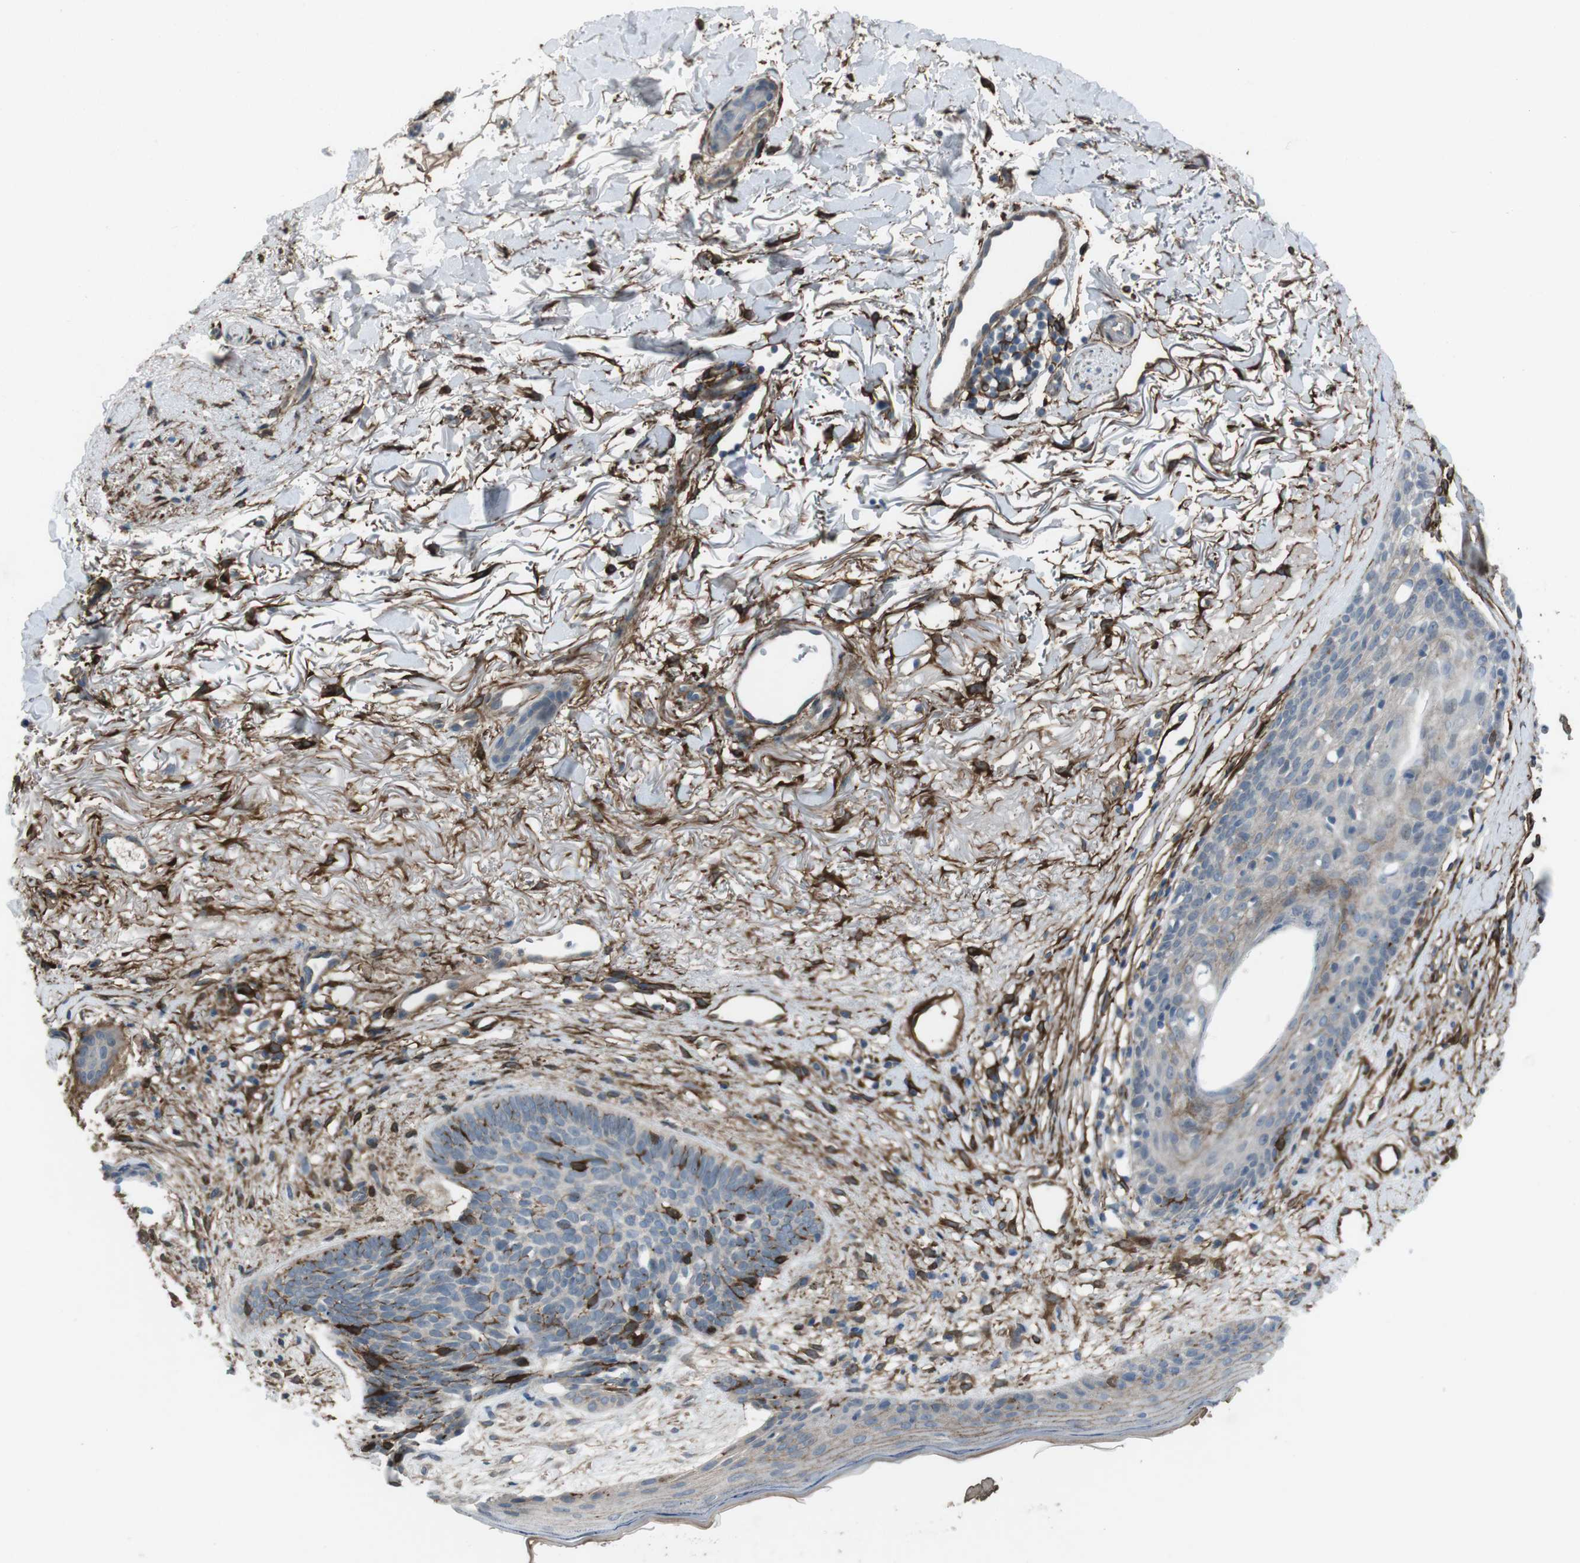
{"staining": {"intensity": "weak", "quantity": "<25%", "location": "nuclear"}, "tissue": "skin cancer", "cell_type": "Tumor cells", "image_type": "cancer", "snomed": [{"axis": "morphology", "description": "Normal tissue, NOS"}, {"axis": "morphology", "description": "Basal cell carcinoma"}, {"axis": "topography", "description": "Skin"}], "caption": "Tumor cells are negative for brown protein staining in skin cancer (basal cell carcinoma).", "gene": "ANK2", "patient": {"sex": "female", "age": 70}}